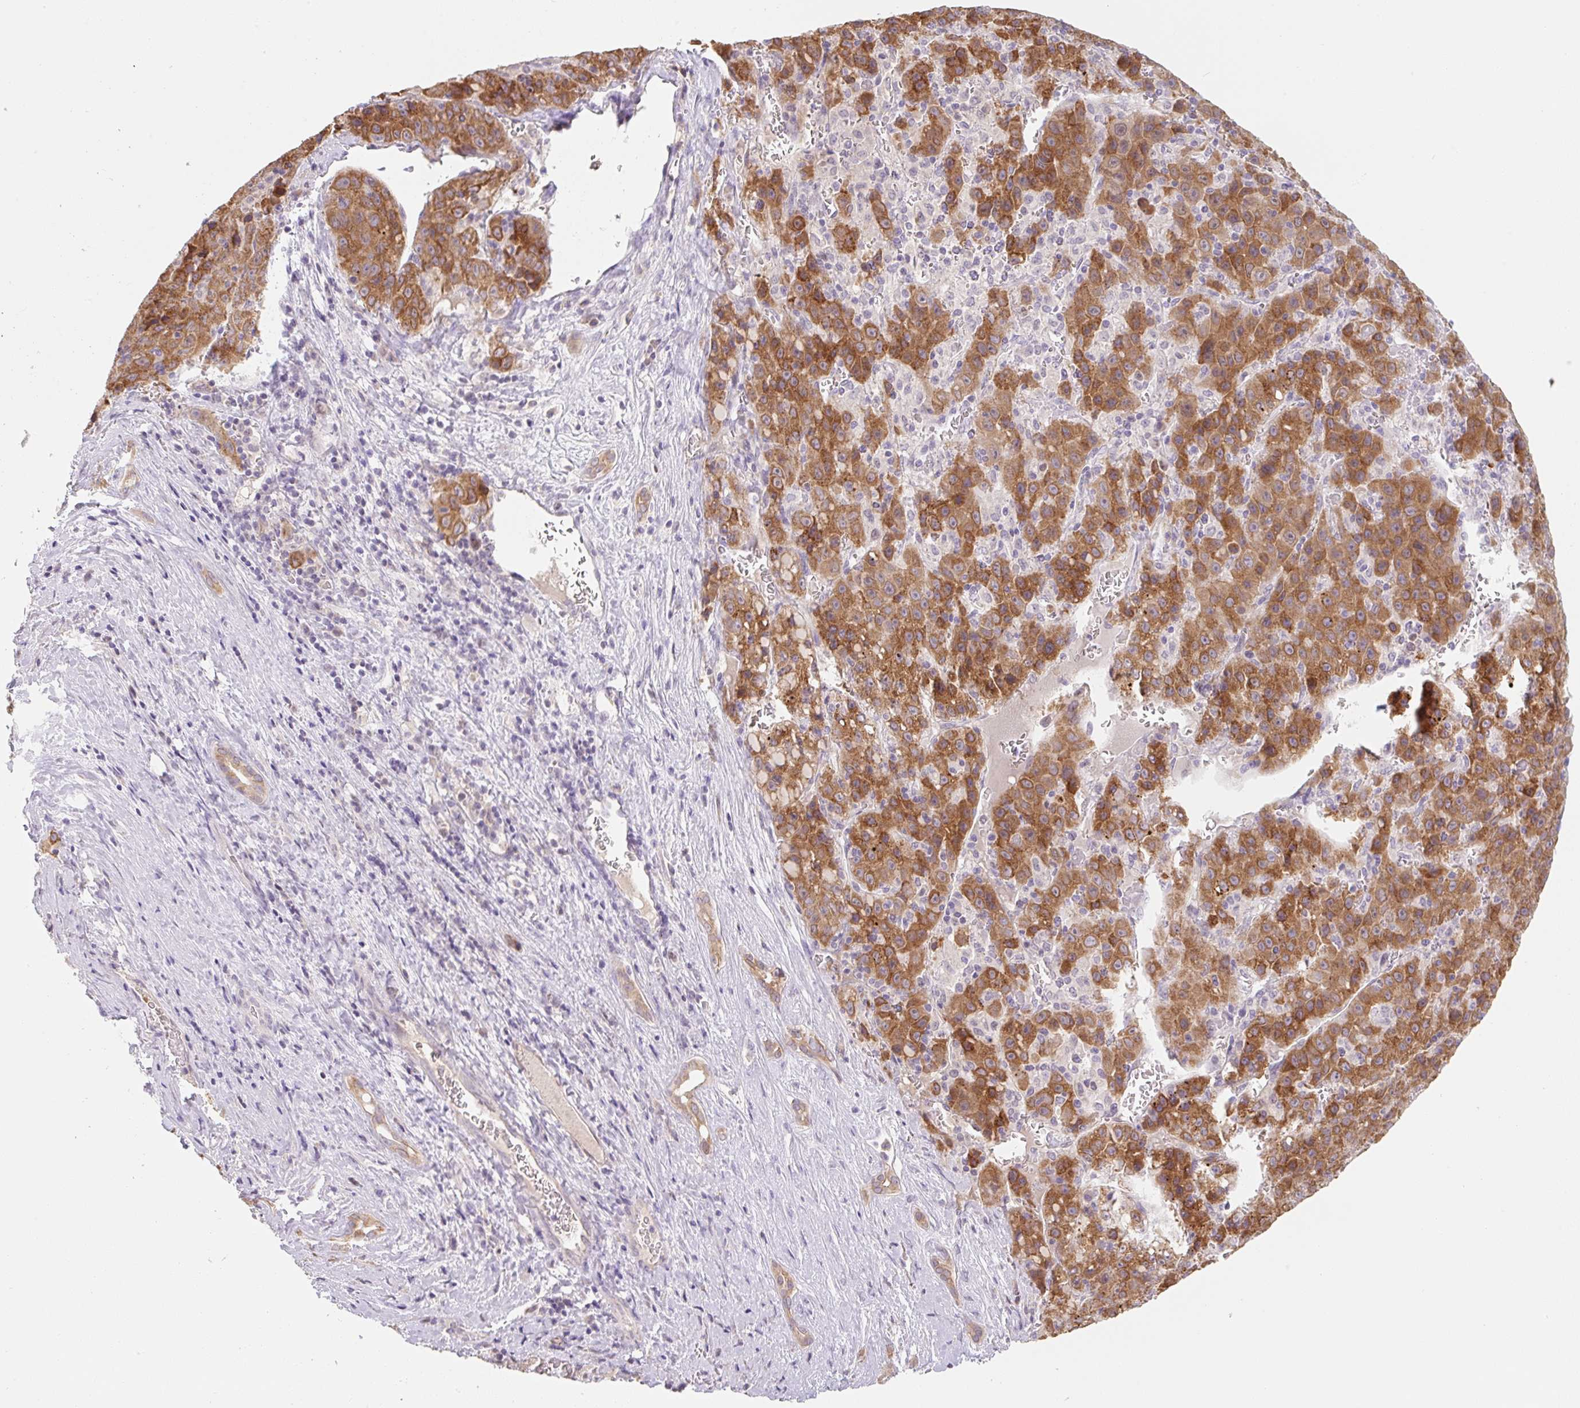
{"staining": {"intensity": "strong", "quantity": ">75%", "location": "cytoplasmic/membranous"}, "tissue": "liver cancer", "cell_type": "Tumor cells", "image_type": "cancer", "snomed": [{"axis": "morphology", "description": "Carcinoma, Hepatocellular, NOS"}, {"axis": "topography", "description": "Liver"}], "caption": "Immunohistochemistry (IHC) (DAB (3,3'-diaminobenzidine)) staining of human liver cancer (hepatocellular carcinoma) displays strong cytoplasmic/membranous protein positivity in approximately >75% of tumor cells.", "gene": "MIA2", "patient": {"sex": "female", "age": 53}}